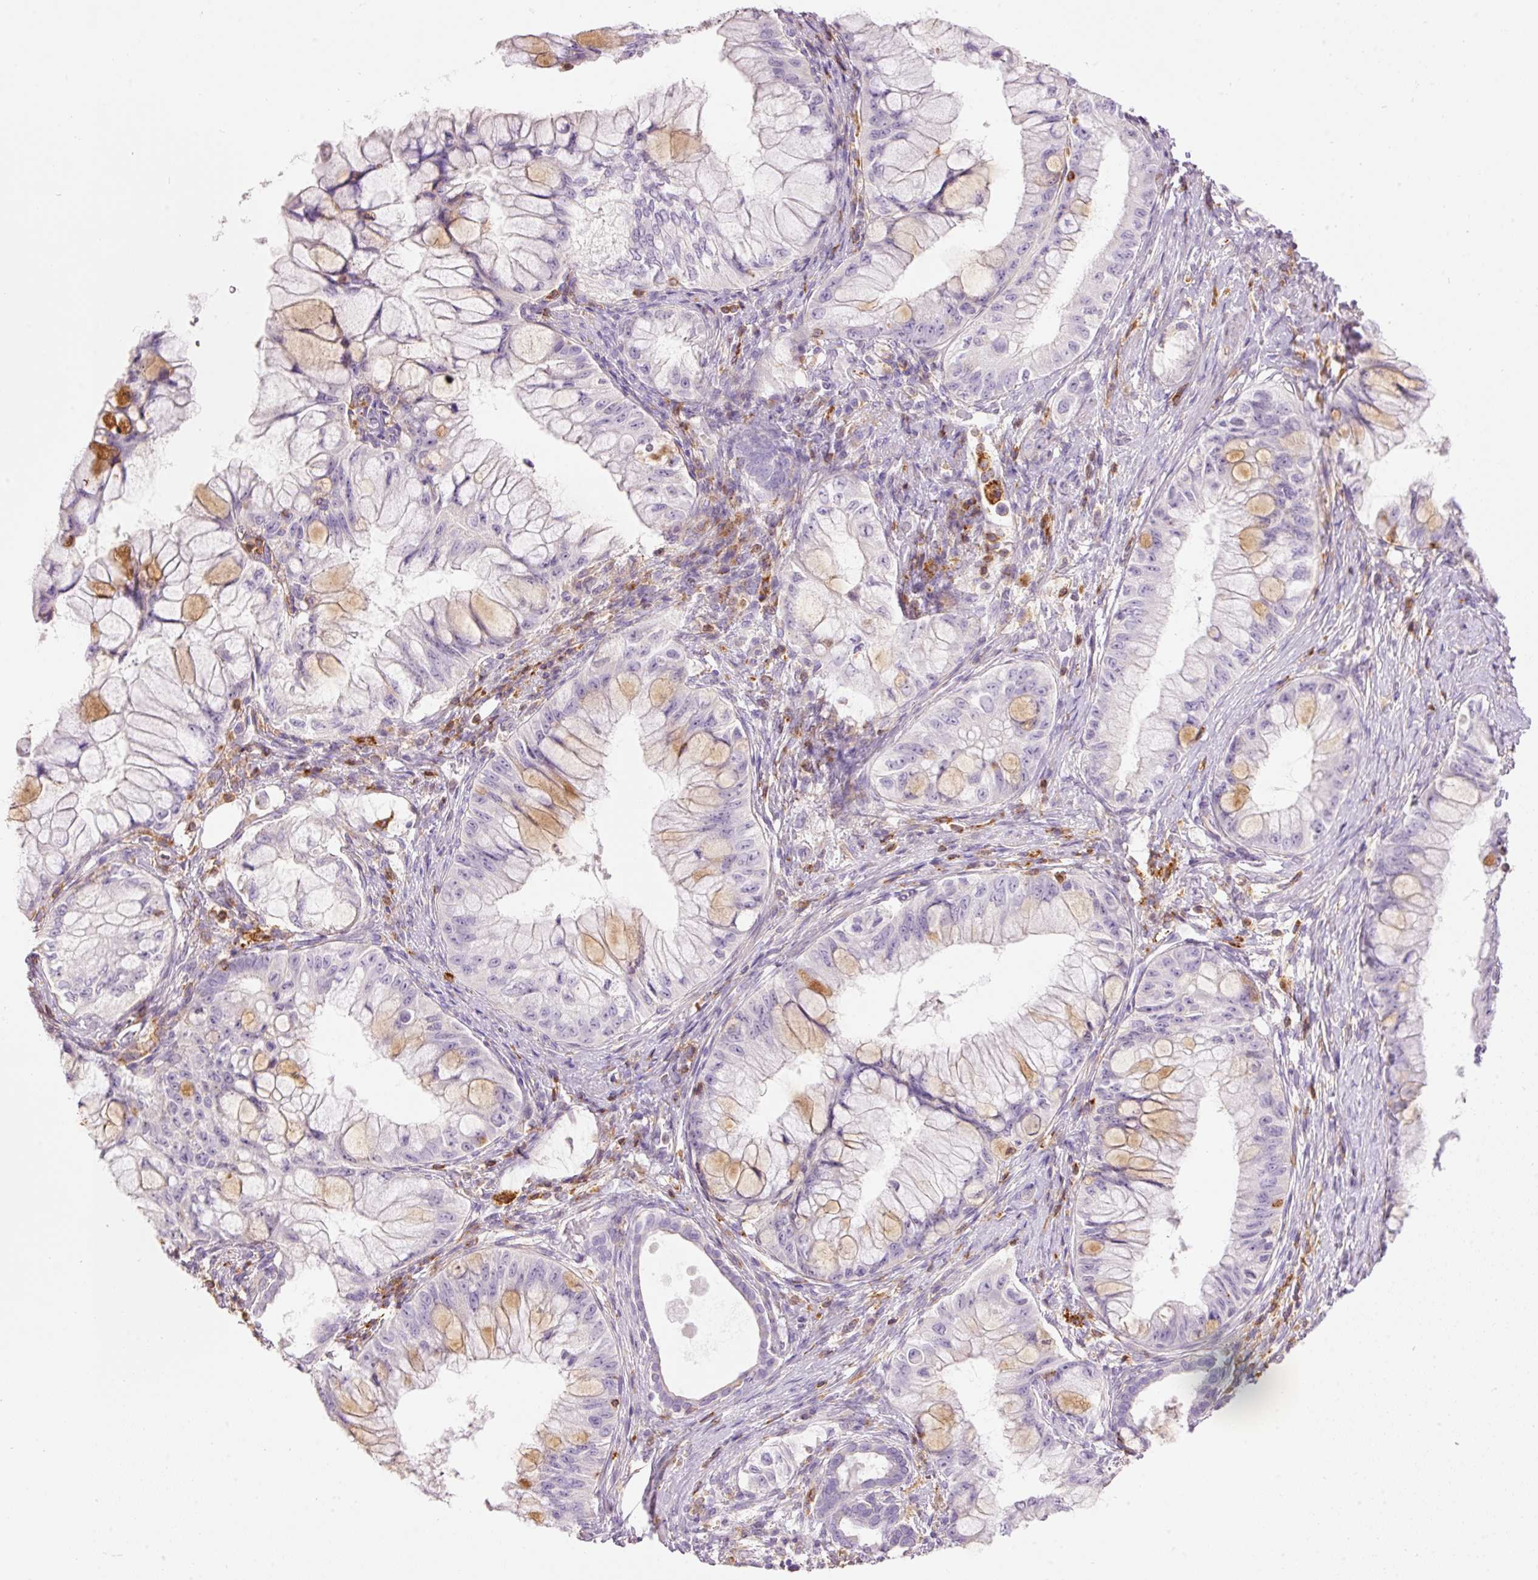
{"staining": {"intensity": "weak", "quantity": "<25%", "location": "cytoplasmic/membranous"}, "tissue": "pancreatic cancer", "cell_type": "Tumor cells", "image_type": "cancer", "snomed": [{"axis": "morphology", "description": "Adenocarcinoma, NOS"}, {"axis": "topography", "description": "Pancreas"}], "caption": "There is no significant expression in tumor cells of pancreatic cancer.", "gene": "DOK6", "patient": {"sex": "male", "age": 48}}